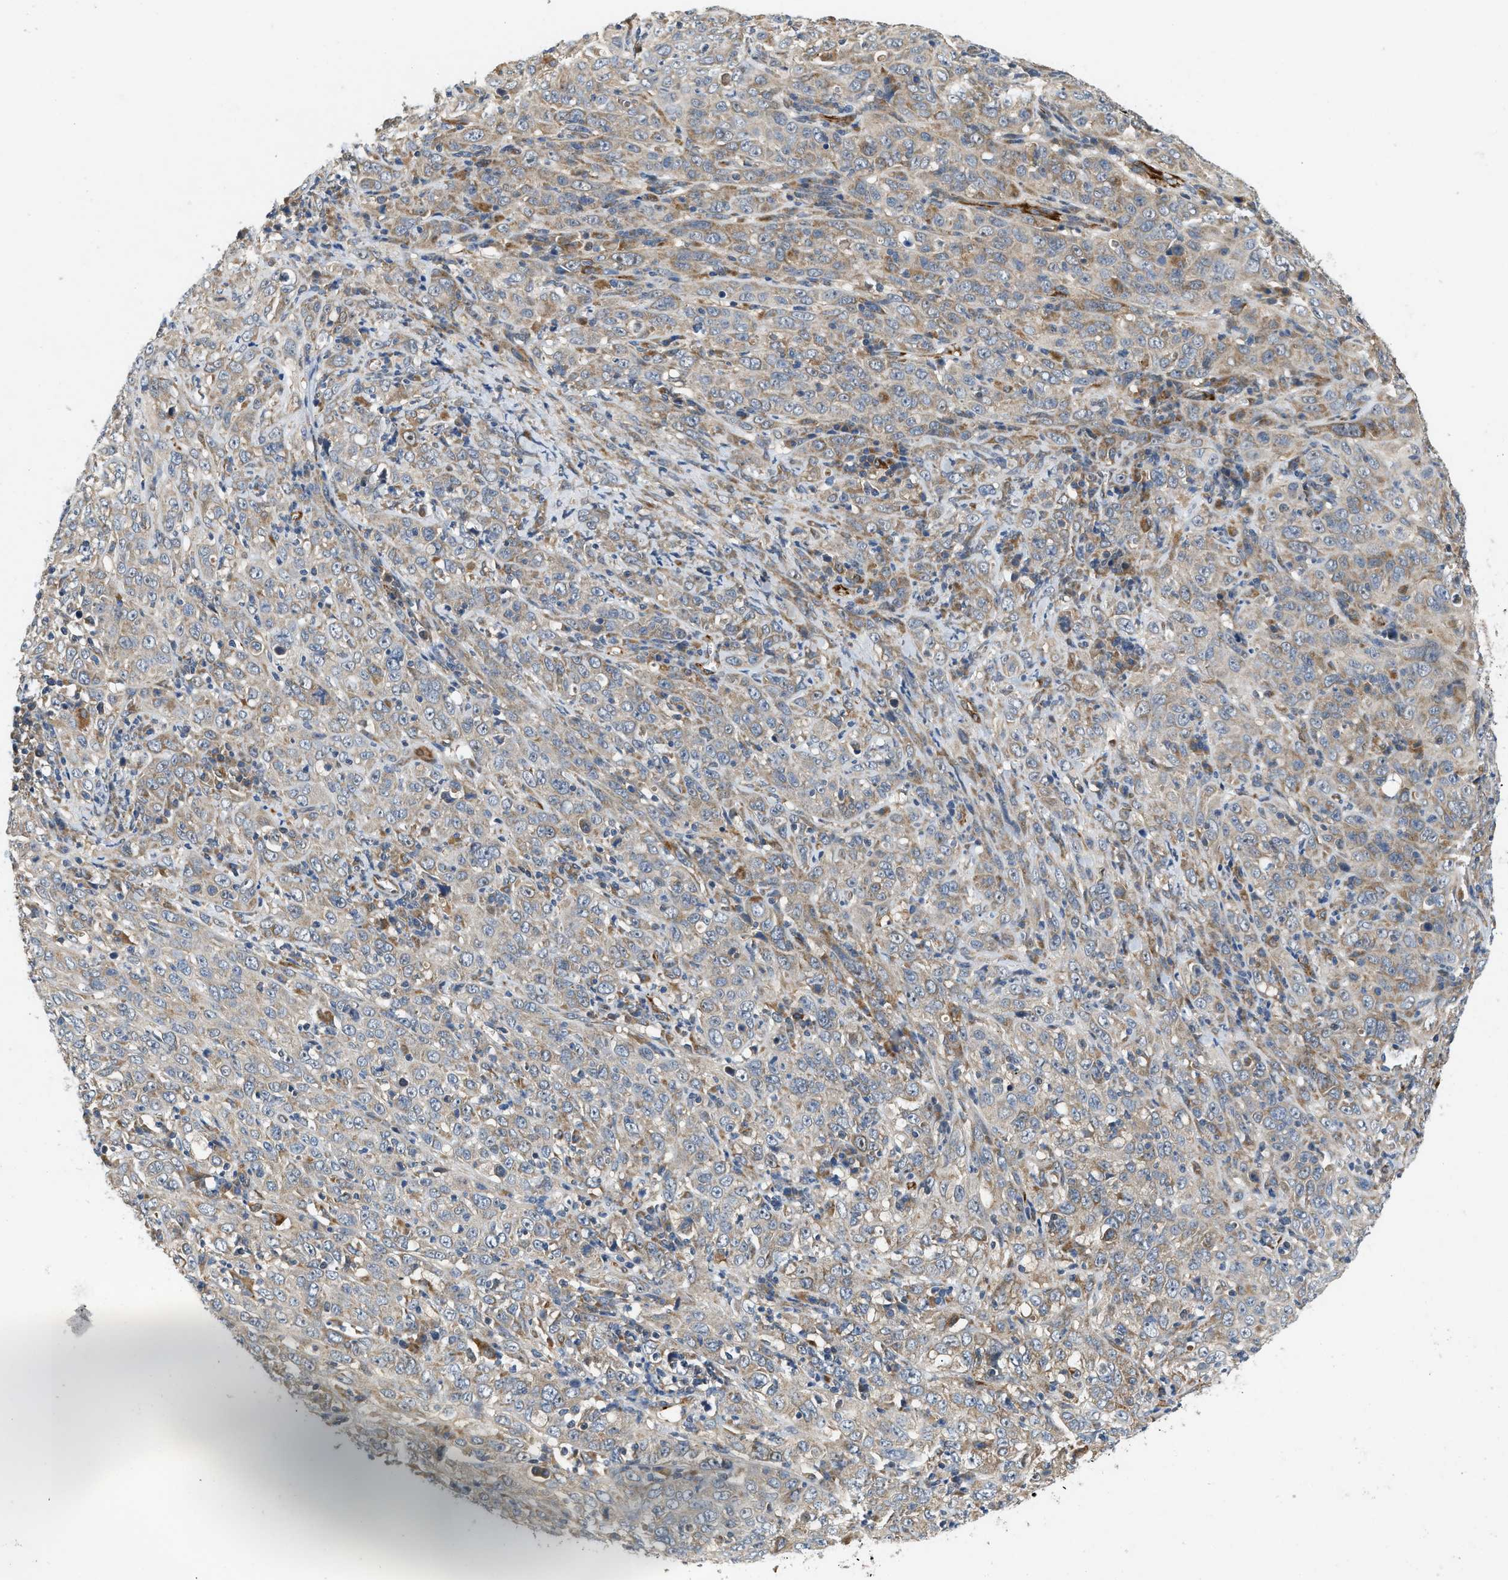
{"staining": {"intensity": "weak", "quantity": "<25%", "location": "cytoplasmic/membranous"}, "tissue": "cervical cancer", "cell_type": "Tumor cells", "image_type": "cancer", "snomed": [{"axis": "morphology", "description": "Squamous cell carcinoma, NOS"}, {"axis": "topography", "description": "Cervix"}], "caption": "DAB immunohistochemical staining of squamous cell carcinoma (cervical) demonstrates no significant positivity in tumor cells.", "gene": "ZNF599", "patient": {"sex": "female", "age": 46}}